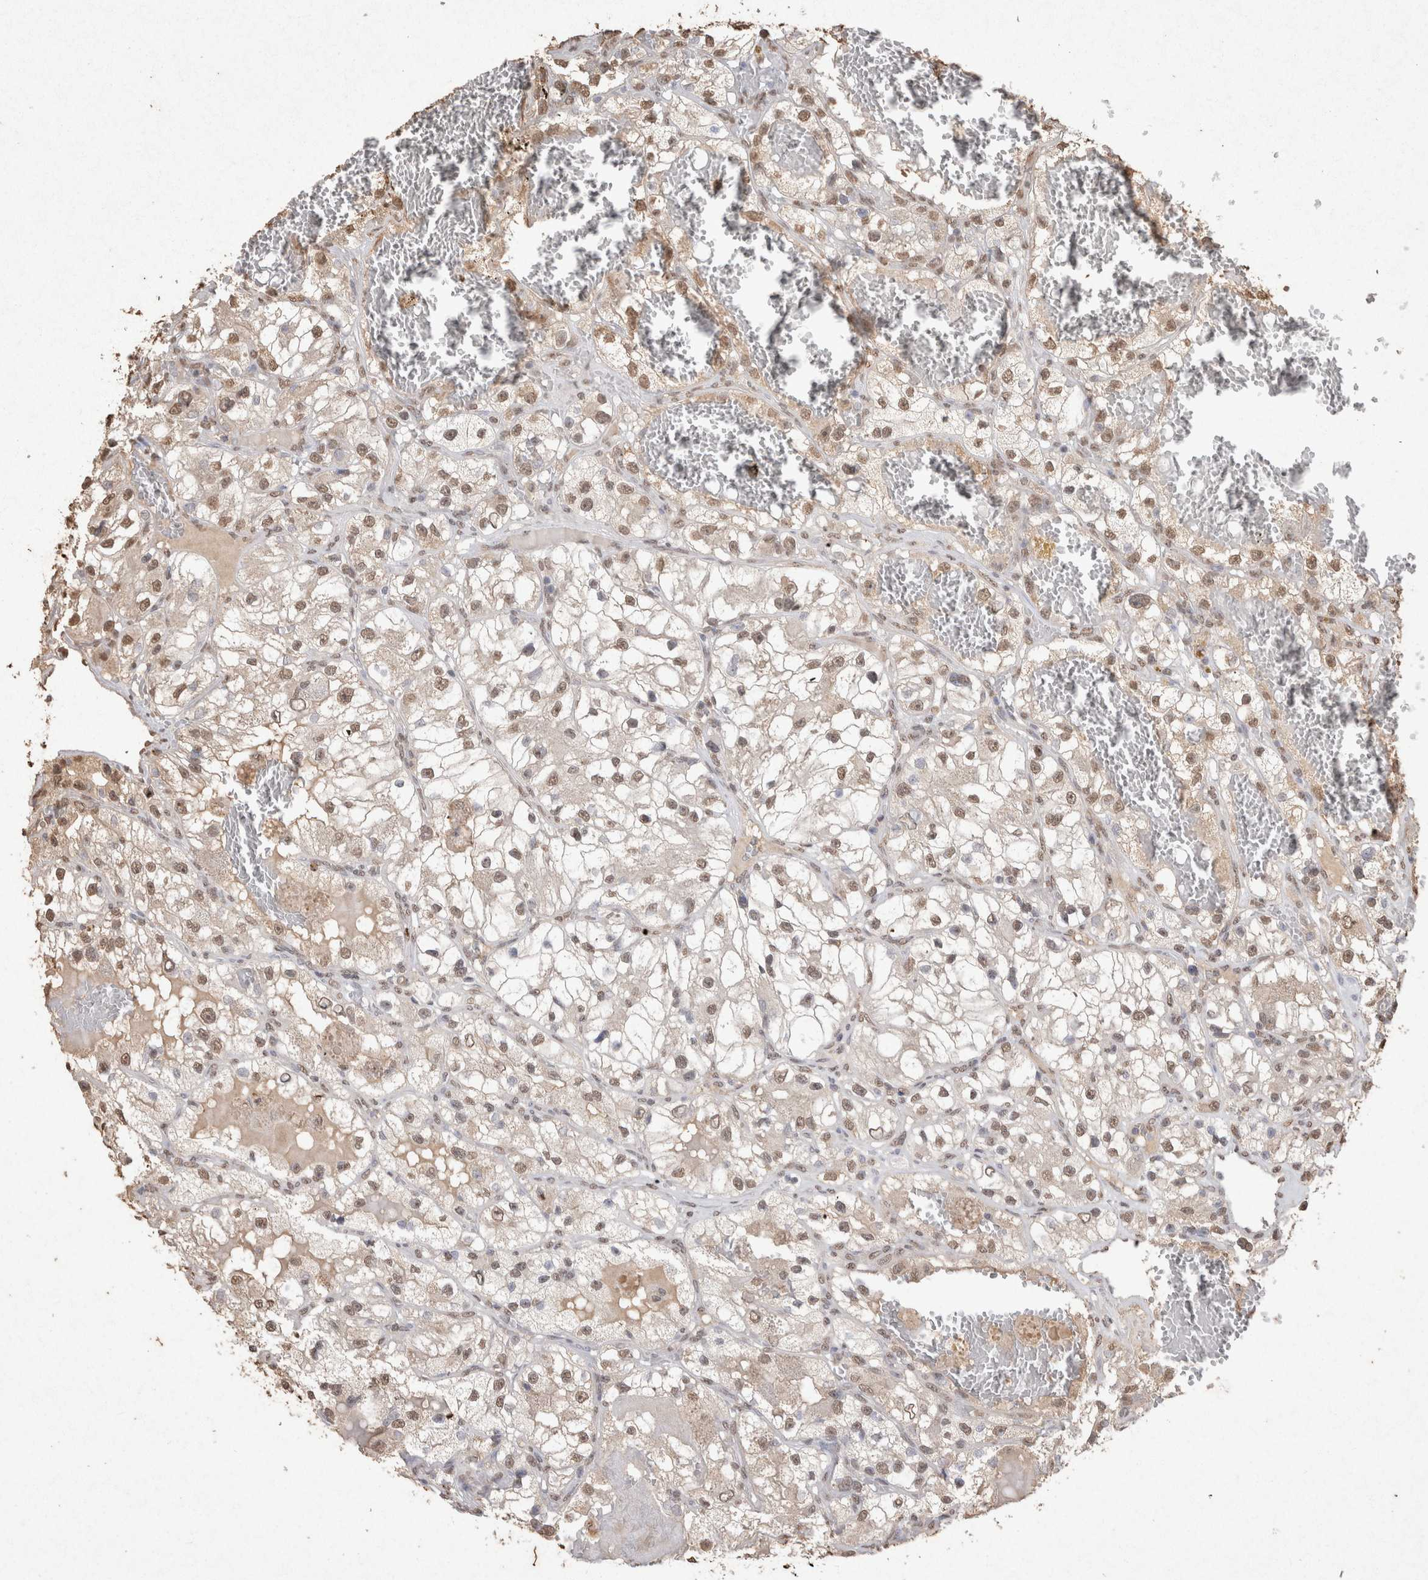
{"staining": {"intensity": "weak", "quantity": ">75%", "location": "nuclear"}, "tissue": "renal cancer", "cell_type": "Tumor cells", "image_type": "cancer", "snomed": [{"axis": "morphology", "description": "Adenocarcinoma, NOS"}, {"axis": "topography", "description": "Kidney"}], "caption": "IHC of renal adenocarcinoma displays low levels of weak nuclear expression in approximately >75% of tumor cells.", "gene": "MLX", "patient": {"sex": "female", "age": 57}}